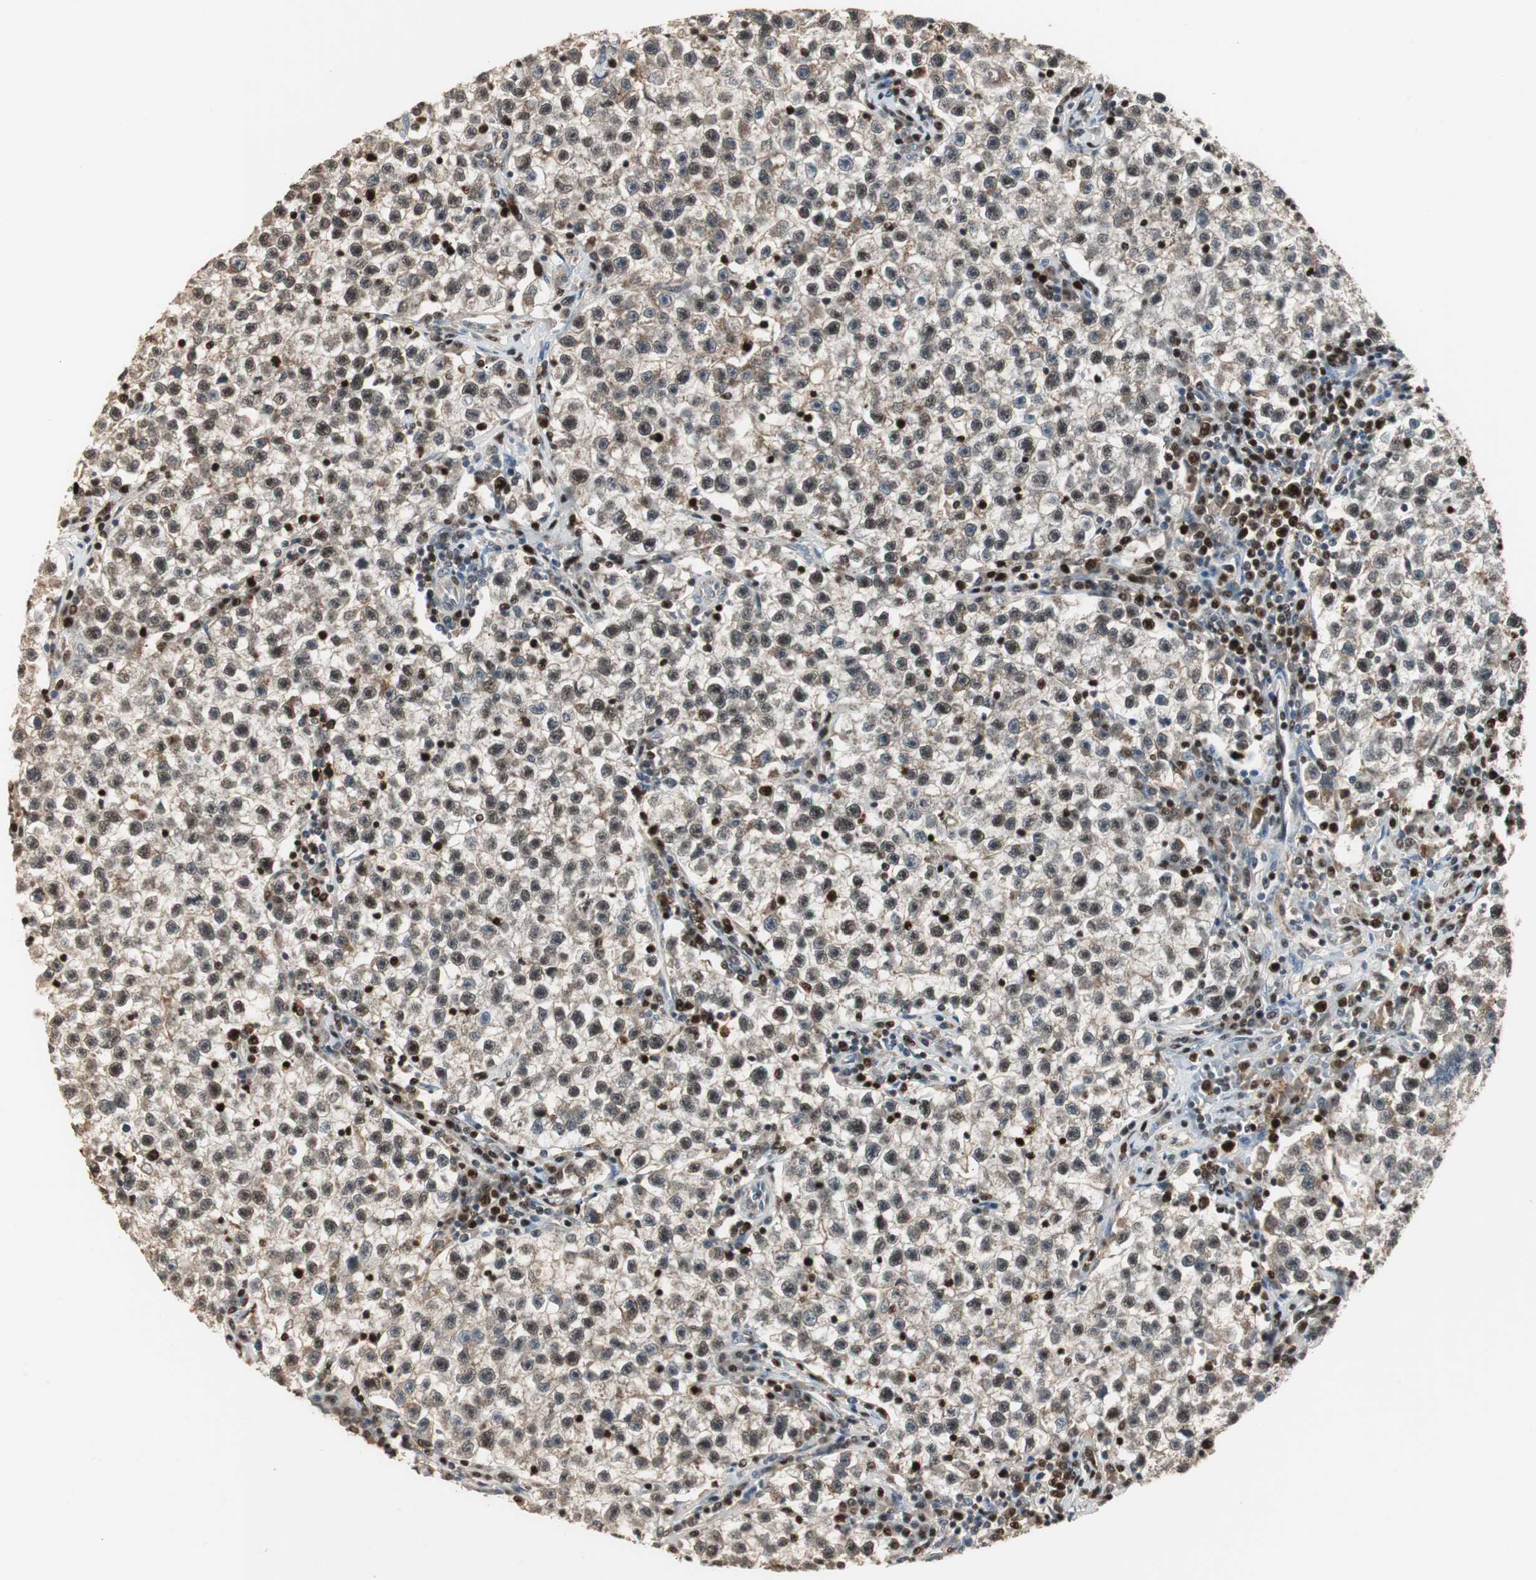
{"staining": {"intensity": "moderate", "quantity": "25%-75%", "location": "nuclear"}, "tissue": "testis cancer", "cell_type": "Tumor cells", "image_type": "cancer", "snomed": [{"axis": "morphology", "description": "Seminoma, NOS"}, {"axis": "topography", "description": "Testis"}], "caption": "This photomicrograph displays testis cancer (seminoma) stained with immunohistochemistry (IHC) to label a protein in brown. The nuclear of tumor cells show moderate positivity for the protein. Nuclei are counter-stained blue.", "gene": "FEN1", "patient": {"sex": "male", "age": 22}}